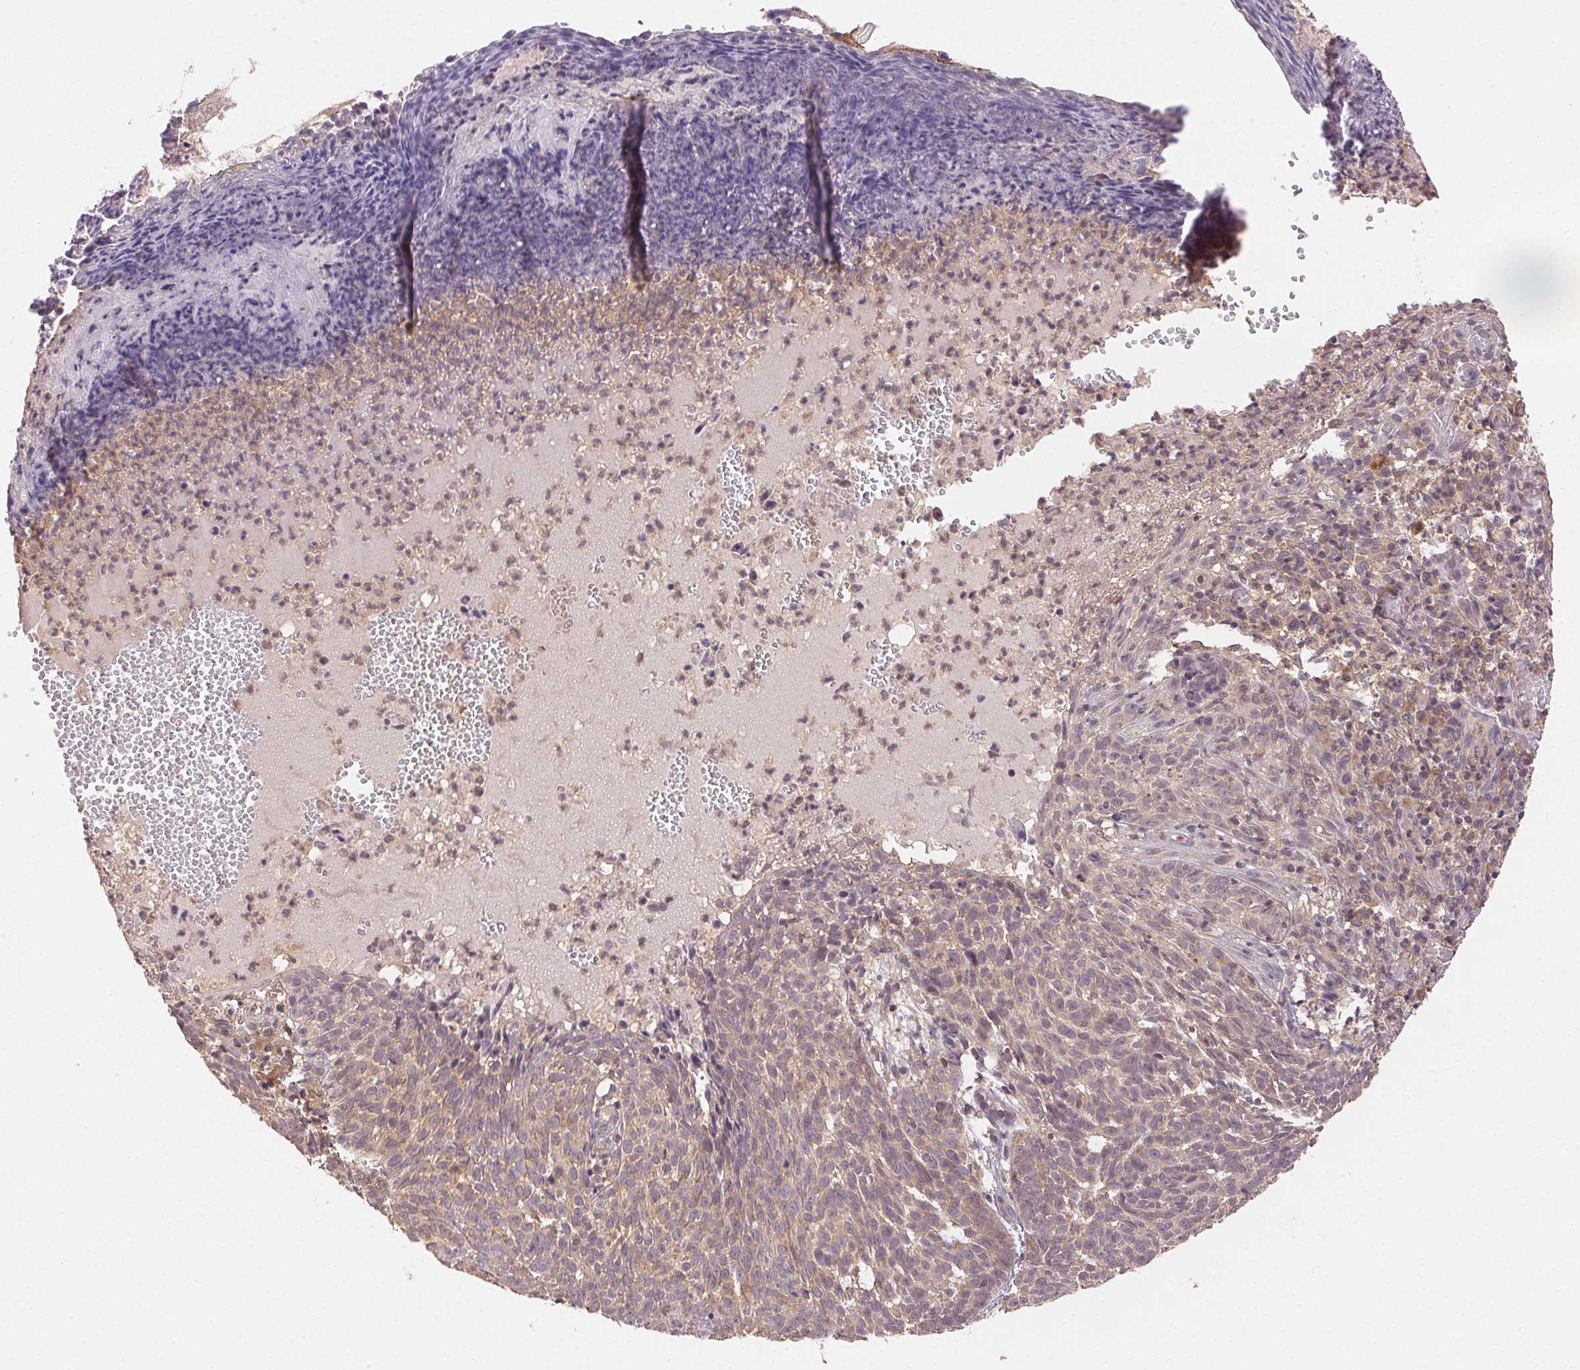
{"staining": {"intensity": "weak", "quantity": "<25%", "location": "cytoplasmic/membranous"}, "tissue": "skin cancer", "cell_type": "Tumor cells", "image_type": "cancer", "snomed": [{"axis": "morphology", "description": "Basal cell carcinoma"}, {"axis": "topography", "description": "Skin"}], "caption": "IHC of skin cancer exhibits no expression in tumor cells.", "gene": "MAPKAPK2", "patient": {"sex": "male", "age": 90}}